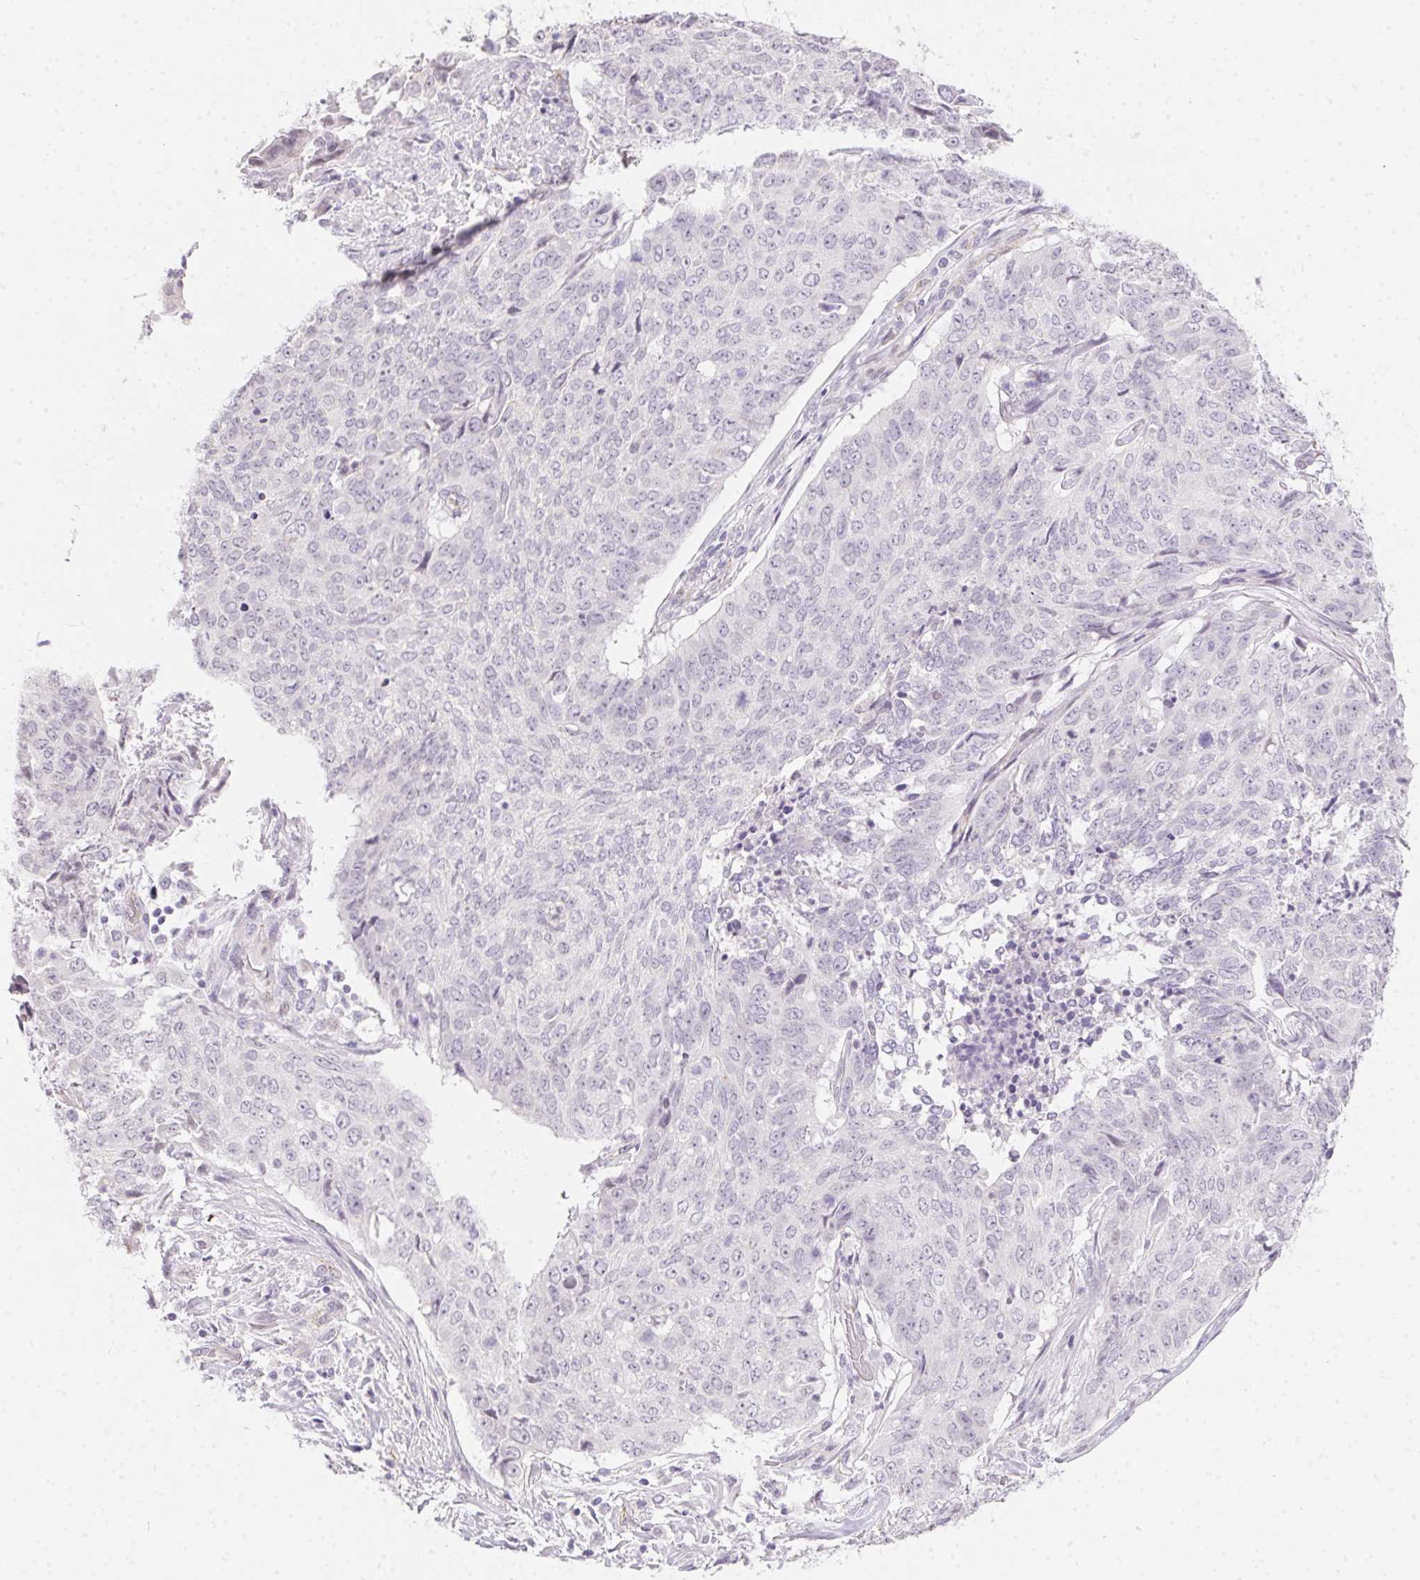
{"staining": {"intensity": "negative", "quantity": "none", "location": "none"}, "tissue": "lung cancer", "cell_type": "Tumor cells", "image_type": "cancer", "snomed": [{"axis": "morphology", "description": "Normal tissue, NOS"}, {"axis": "morphology", "description": "Squamous cell carcinoma, NOS"}, {"axis": "topography", "description": "Bronchus"}, {"axis": "topography", "description": "Lung"}], "caption": "Tumor cells are negative for brown protein staining in lung cancer. Nuclei are stained in blue.", "gene": "MORC1", "patient": {"sex": "male", "age": 64}}